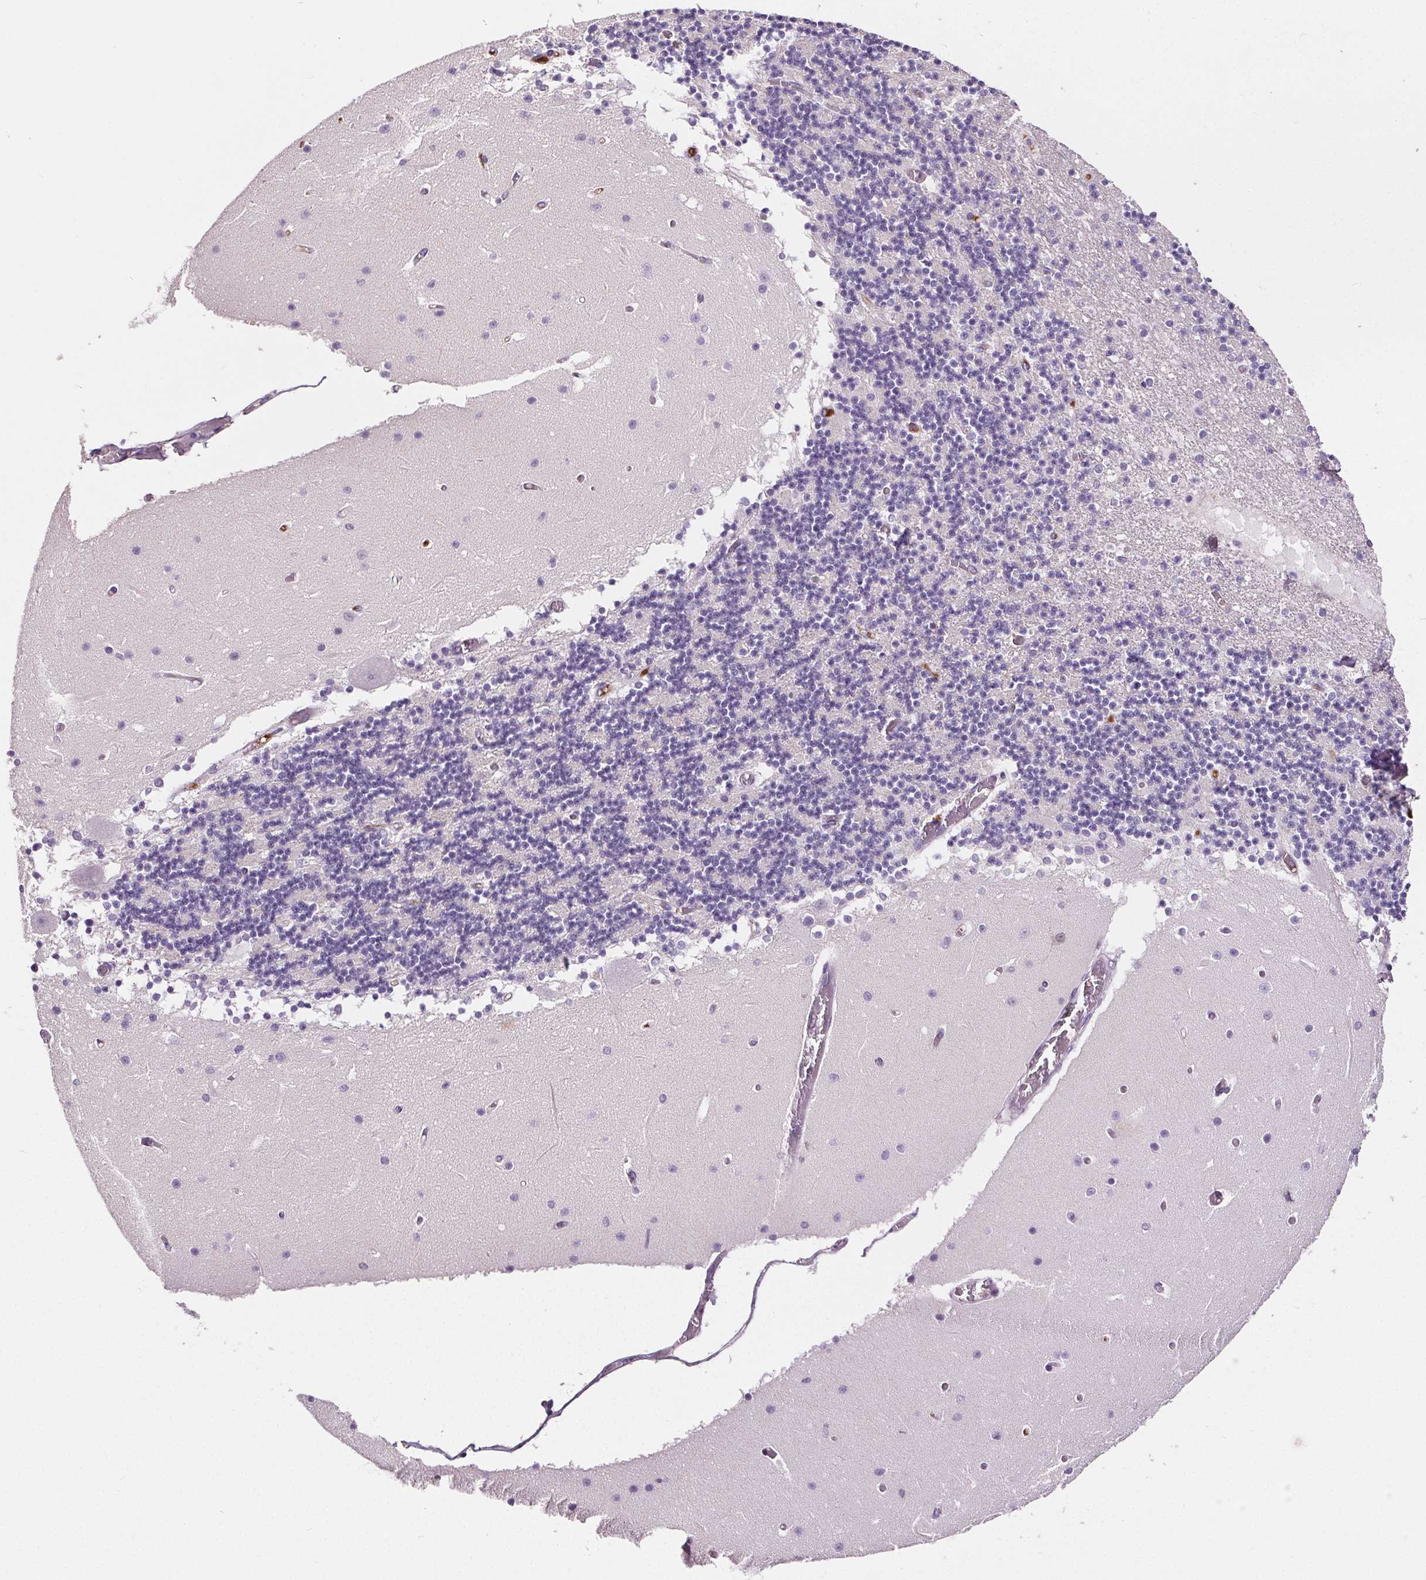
{"staining": {"intensity": "negative", "quantity": "none", "location": "none"}, "tissue": "cerebellum", "cell_type": "Cells in granular layer", "image_type": "normal", "snomed": [{"axis": "morphology", "description": "Normal tissue, NOS"}, {"axis": "topography", "description": "Cerebellum"}], "caption": "Cells in granular layer are negative for brown protein staining in unremarkable cerebellum. The staining is performed using DAB brown chromogen with nuclei counter-stained in using hematoxylin.", "gene": "CD5L", "patient": {"sex": "female", "age": 28}}